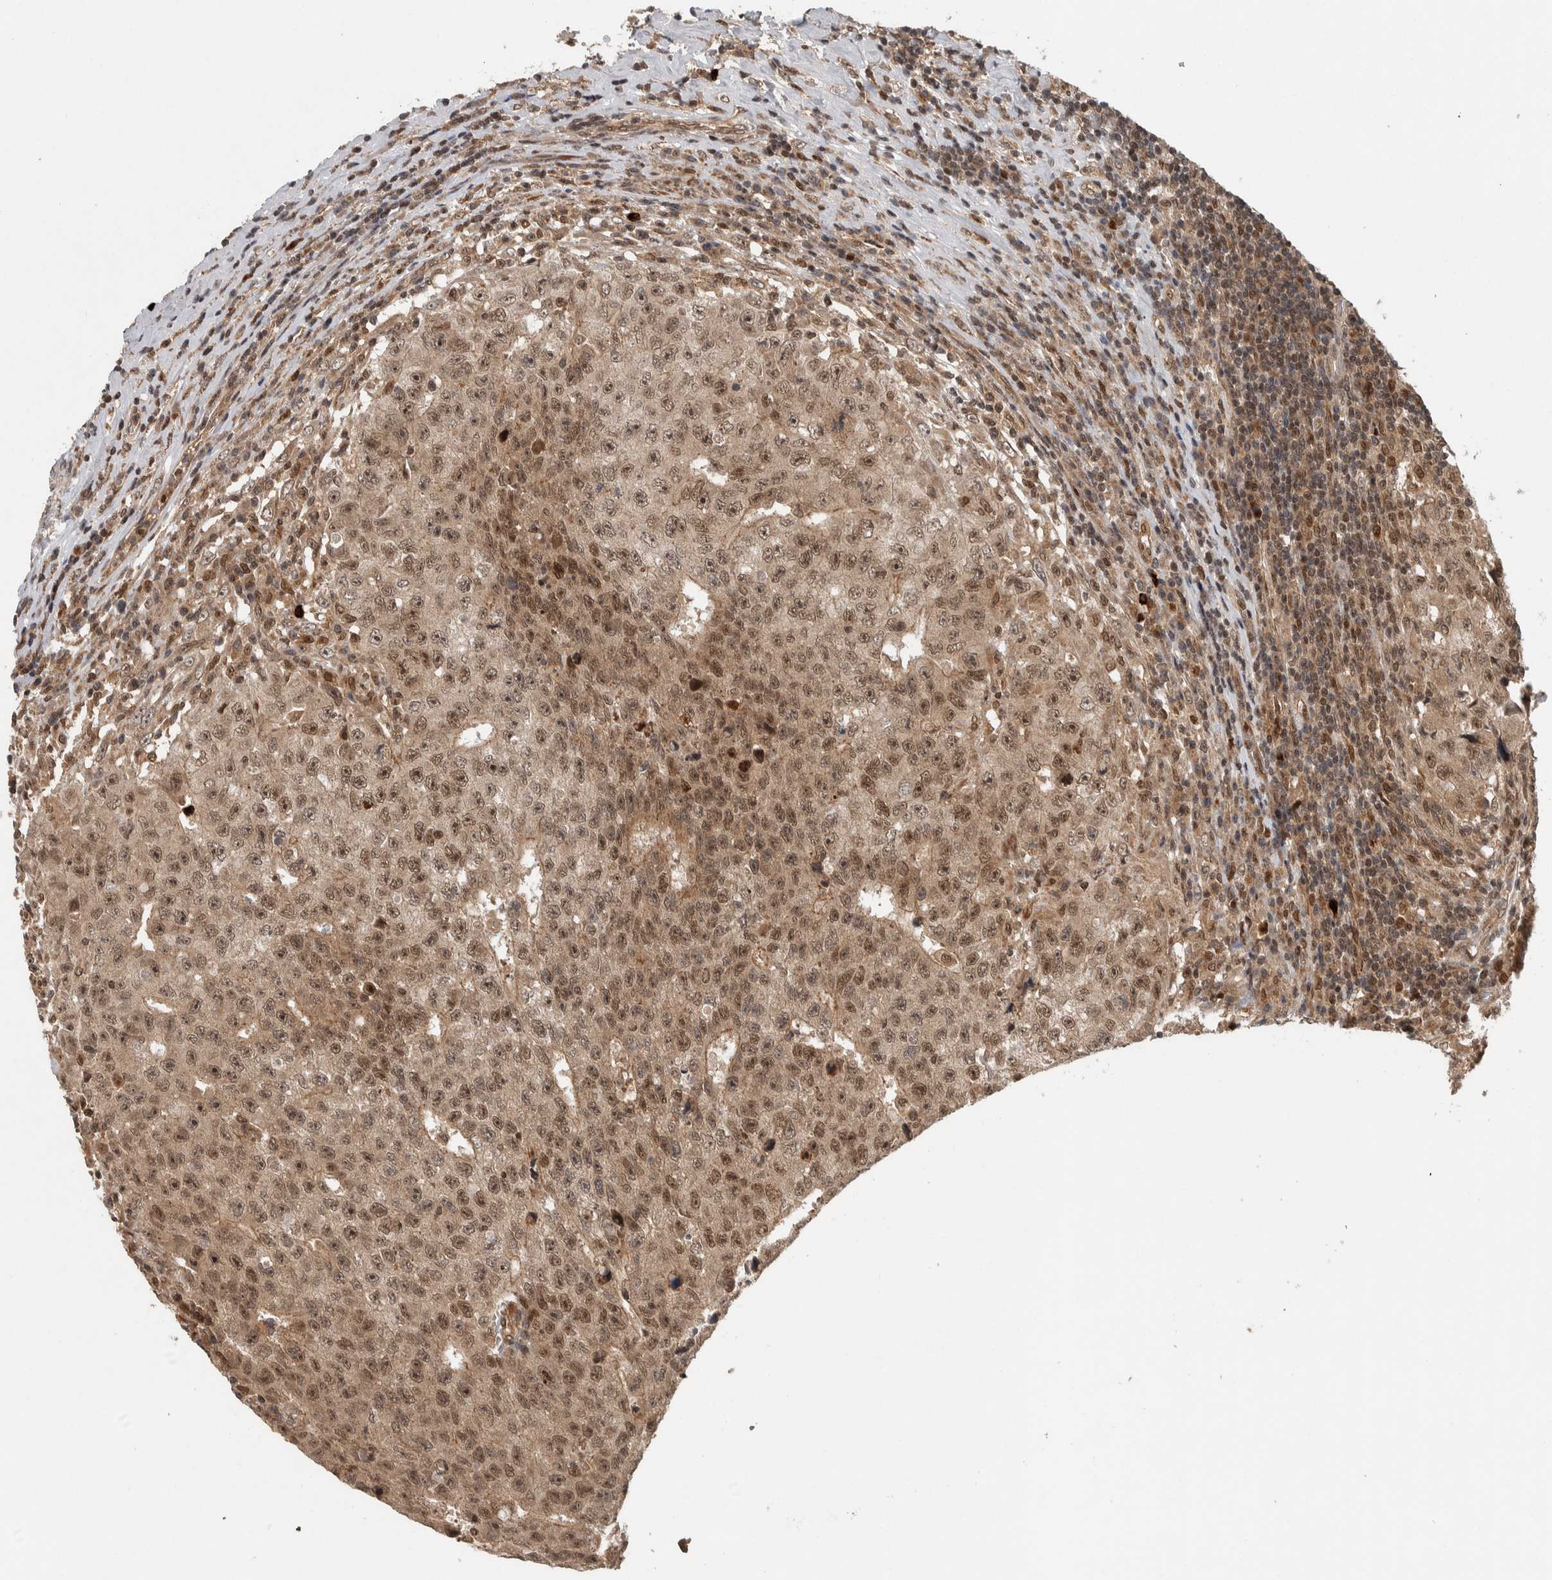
{"staining": {"intensity": "moderate", "quantity": ">75%", "location": "cytoplasmic/membranous,nuclear"}, "tissue": "testis cancer", "cell_type": "Tumor cells", "image_type": "cancer", "snomed": [{"axis": "morphology", "description": "Necrosis, NOS"}, {"axis": "morphology", "description": "Carcinoma, Embryonal, NOS"}, {"axis": "topography", "description": "Testis"}], "caption": "Human embryonal carcinoma (testis) stained with a brown dye reveals moderate cytoplasmic/membranous and nuclear positive positivity in approximately >75% of tumor cells.", "gene": "RPS6KA4", "patient": {"sex": "male", "age": 19}}